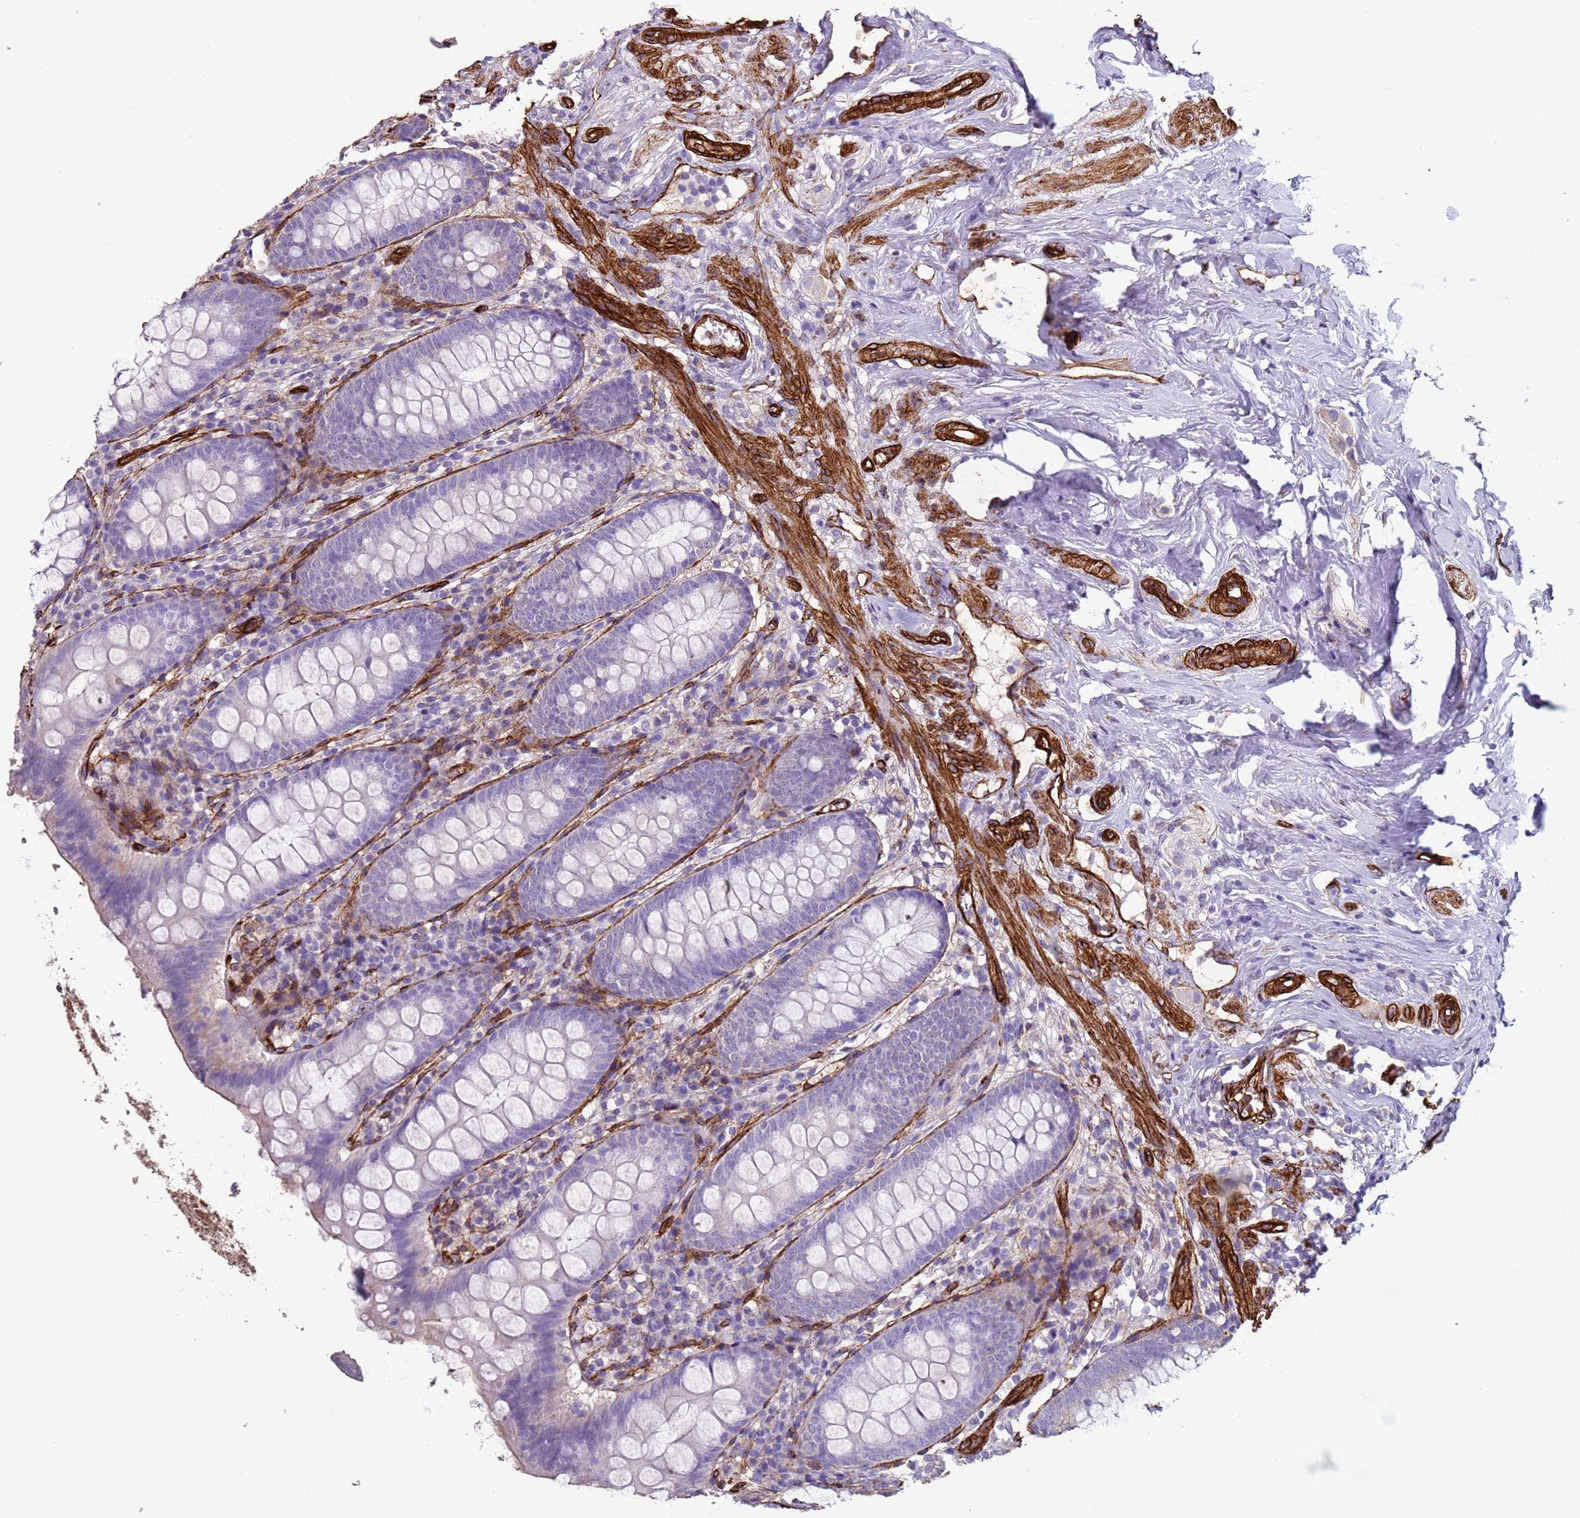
{"staining": {"intensity": "negative", "quantity": "none", "location": "none"}, "tissue": "appendix", "cell_type": "Glandular cells", "image_type": "normal", "snomed": [{"axis": "morphology", "description": "Normal tissue, NOS"}, {"axis": "topography", "description": "Appendix"}], "caption": "The image shows no significant expression in glandular cells of appendix.", "gene": "GASK1A", "patient": {"sex": "female", "age": 51}}